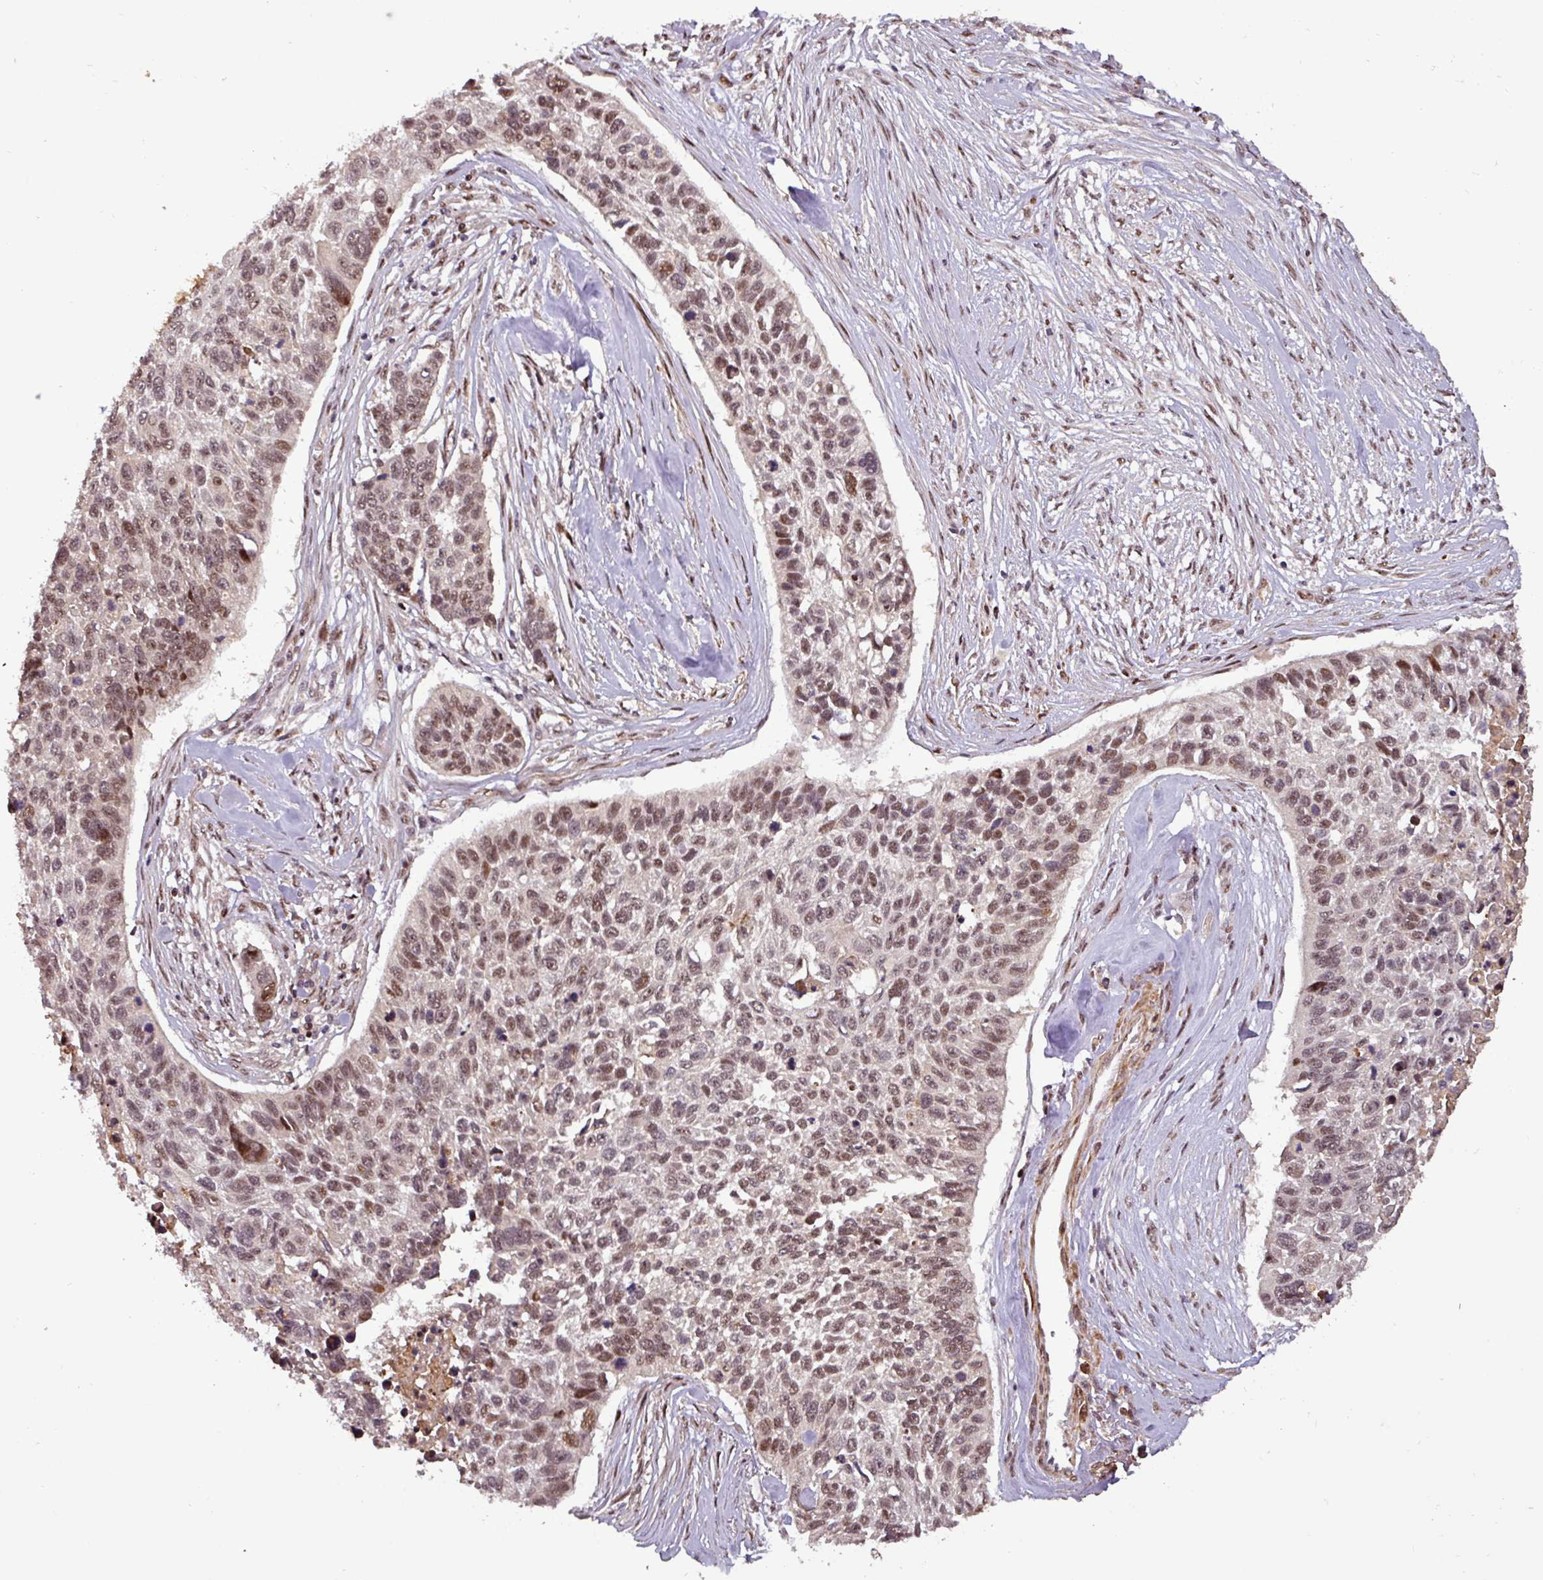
{"staining": {"intensity": "moderate", "quantity": ">75%", "location": "nuclear"}, "tissue": "lung cancer", "cell_type": "Tumor cells", "image_type": "cancer", "snomed": [{"axis": "morphology", "description": "Squamous cell carcinoma, NOS"}, {"axis": "topography", "description": "Lung"}], "caption": "A high-resolution photomicrograph shows immunohistochemistry staining of lung cancer (squamous cell carcinoma), which reveals moderate nuclear positivity in approximately >75% of tumor cells. The staining was performed using DAB (3,3'-diaminobenzidine), with brown indicating positive protein expression. Nuclei are stained blue with hematoxylin.", "gene": "SLC22A24", "patient": {"sex": "male", "age": 62}}